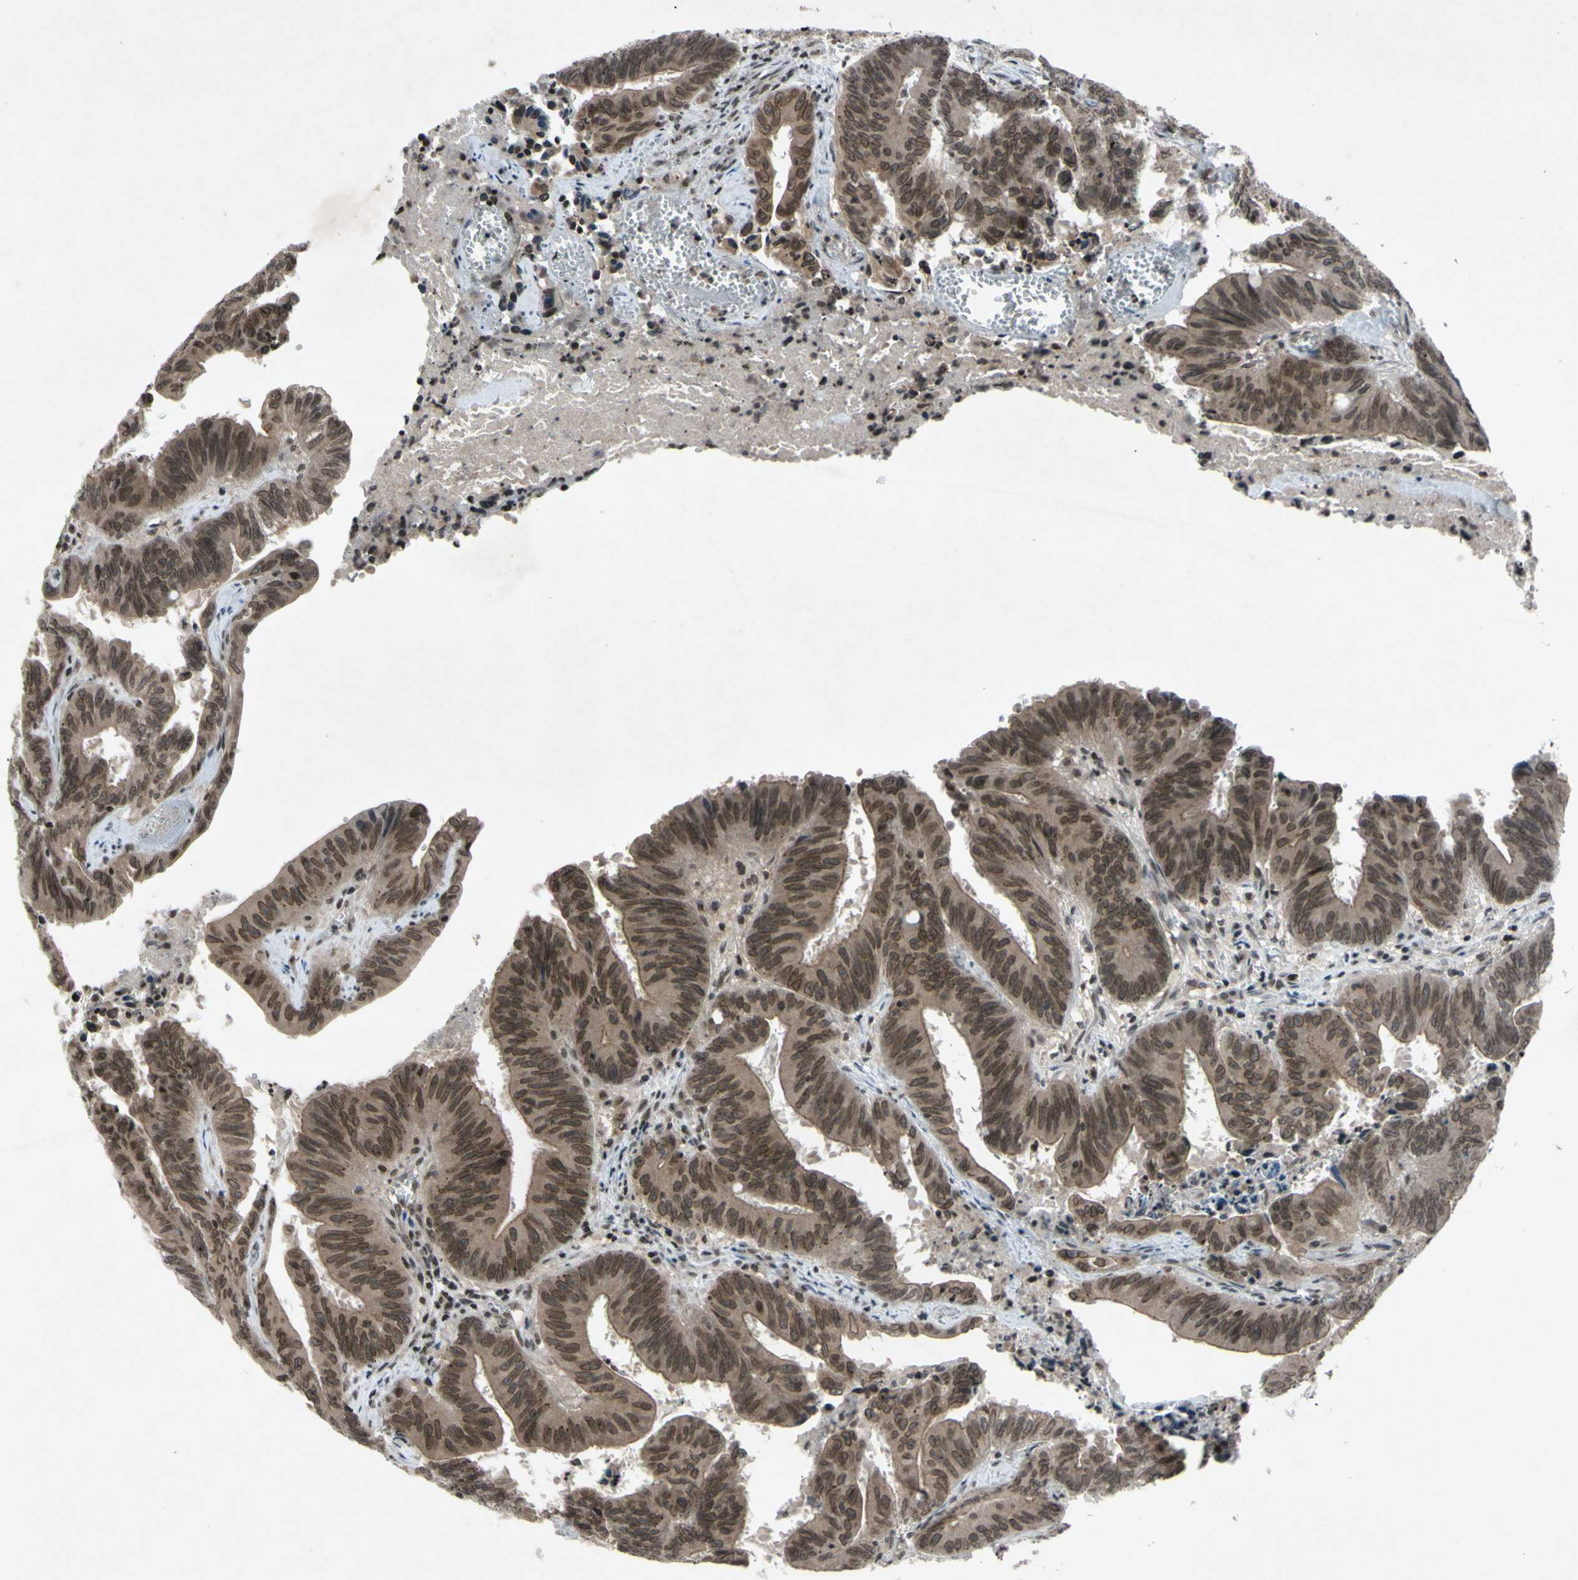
{"staining": {"intensity": "moderate", "quantity": ">75%", "location": "cytoplasmic/membranous,nuclear"}, "tissue": "colorectal cancer", "cell_type": "Tumor cells", "image_type": "cancer", "snomed": [{"axis": "morphology", "description": "Adenocarcinoma, NOS"}, {"axis": "topography", "description": "Colon"}], "caption": "This is an image of IHC staining of colorectal adenocarcinoma, which shows moderate staining in the cytoplasmic/membranous and nuclear of tumor cells.", "gene": "XPO1", "patient": {"sex": "male", "age": 45}}